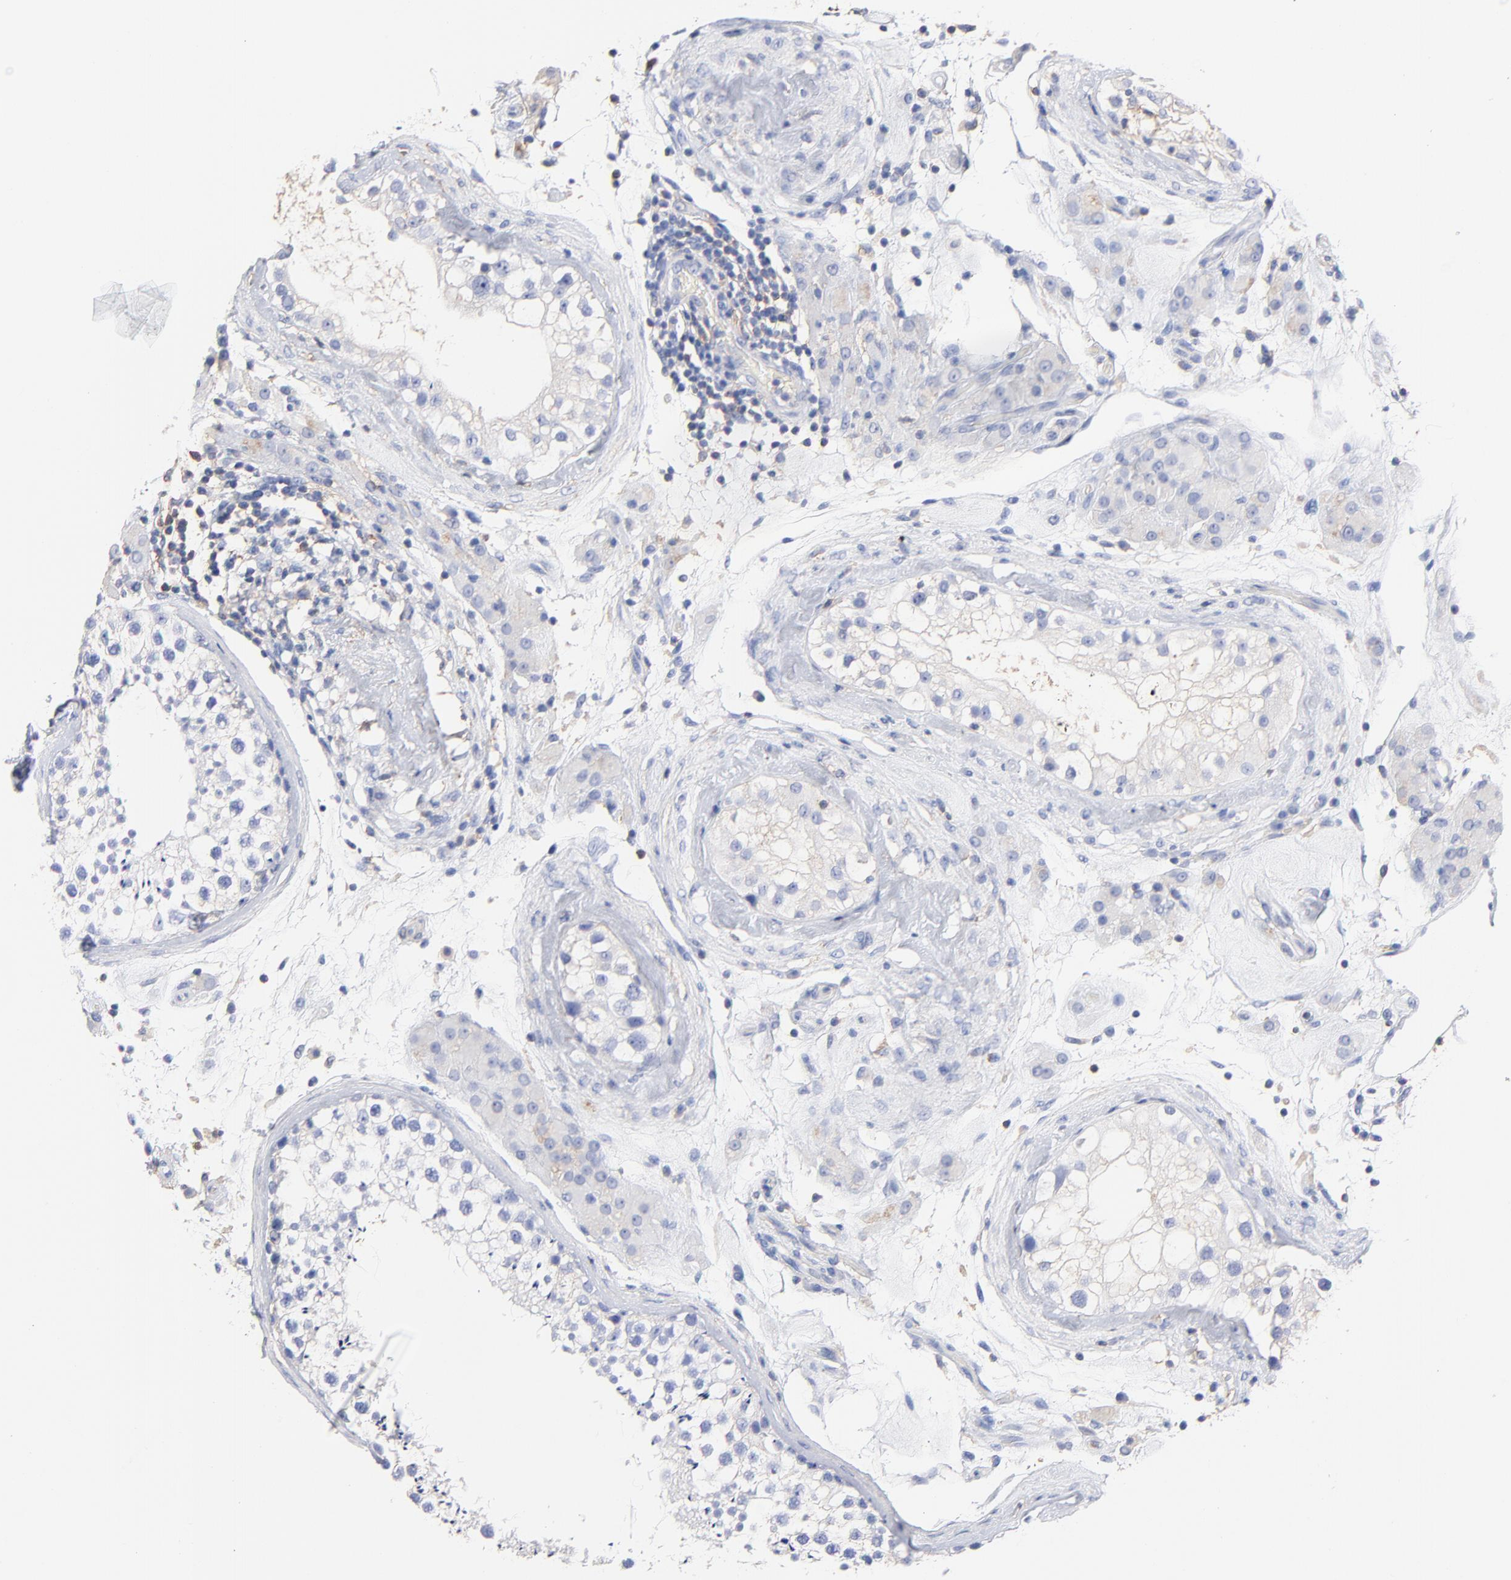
{"staining": {"intensity": "negative", "quantity": "none", "location": "none"}, "tissue": "testis", "cell_type": "Cells in seminiferous ducts", "image_type": "normal", "snomed": [{"axis": "morphology", "description": "Normal tissue, NOS"}, {"axis": "topography", "description": "Testis"}], "caption": "A micrograph of human testis is negative for staining in cells in seminiferous ducts. The staining is performed using DAB (3,3'-diaminobenzidine) brown chromogen with nuclei counter-stained in using hematoxylin.", "gene": "ASL", "patient": {"sex": "male", "age": 46}}